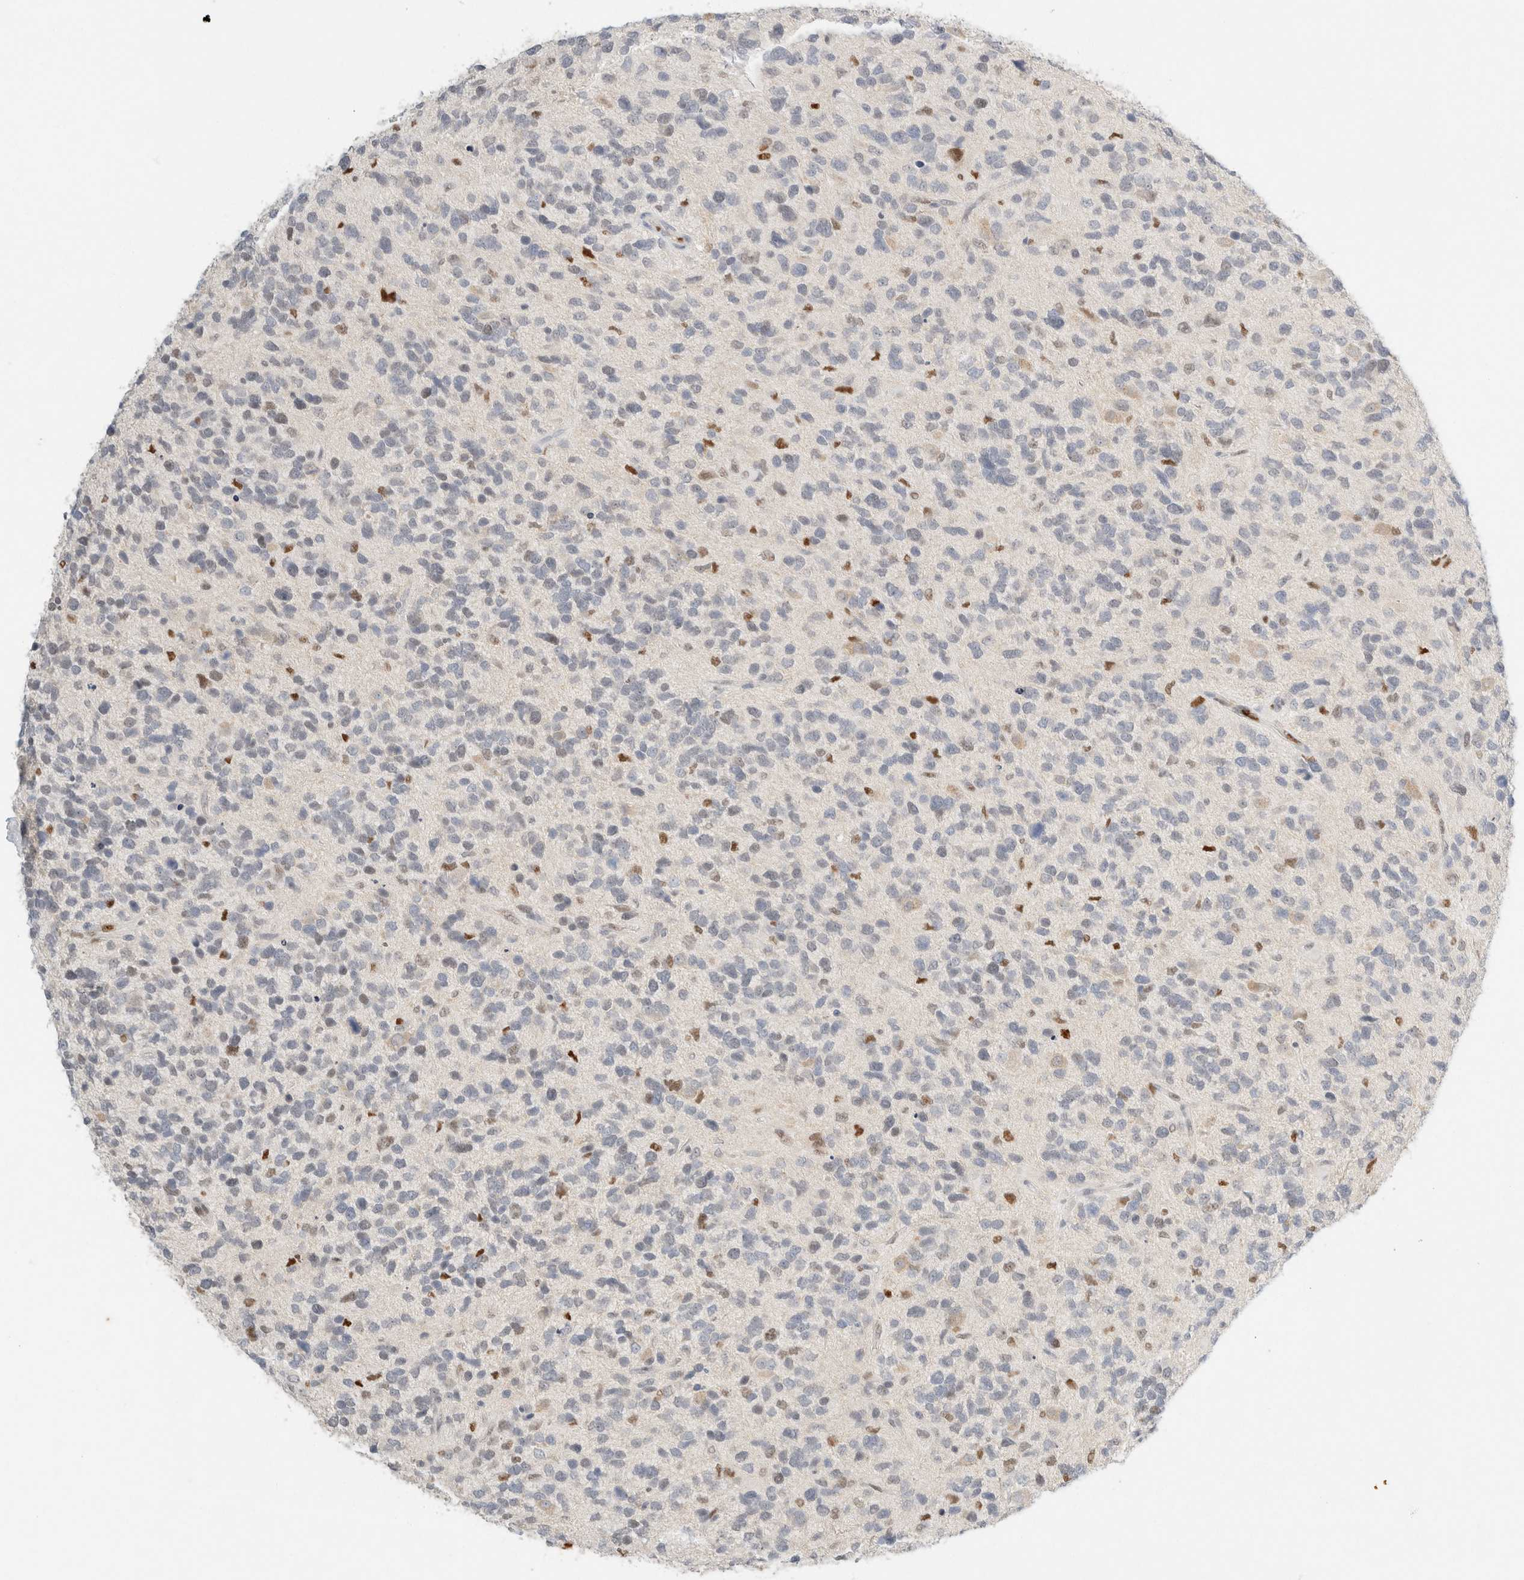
{"staining": {"intensity": "negative", "quantity": "none", "location": "none"}, "tissue": "glioma", "cell_type": "Tumor cells", "image_type": "cancer", "snomed": [{"axis": "morphology", "description": "Glioma, malignant, High grade"}, {"axis": "topography", "description": "Brain"}], "caption": "Tumor cells show no significant staining in malignant glioma (high-grade). The staining was performed using DAB (3,3'-diaminobenzidine) to visualize the protein expression in brown, while the nuclei were stained in blue with hematoxylin (Magnification: 20x).", "gene": "DDB2", "patient": {"sex": "female", "age": 58}}